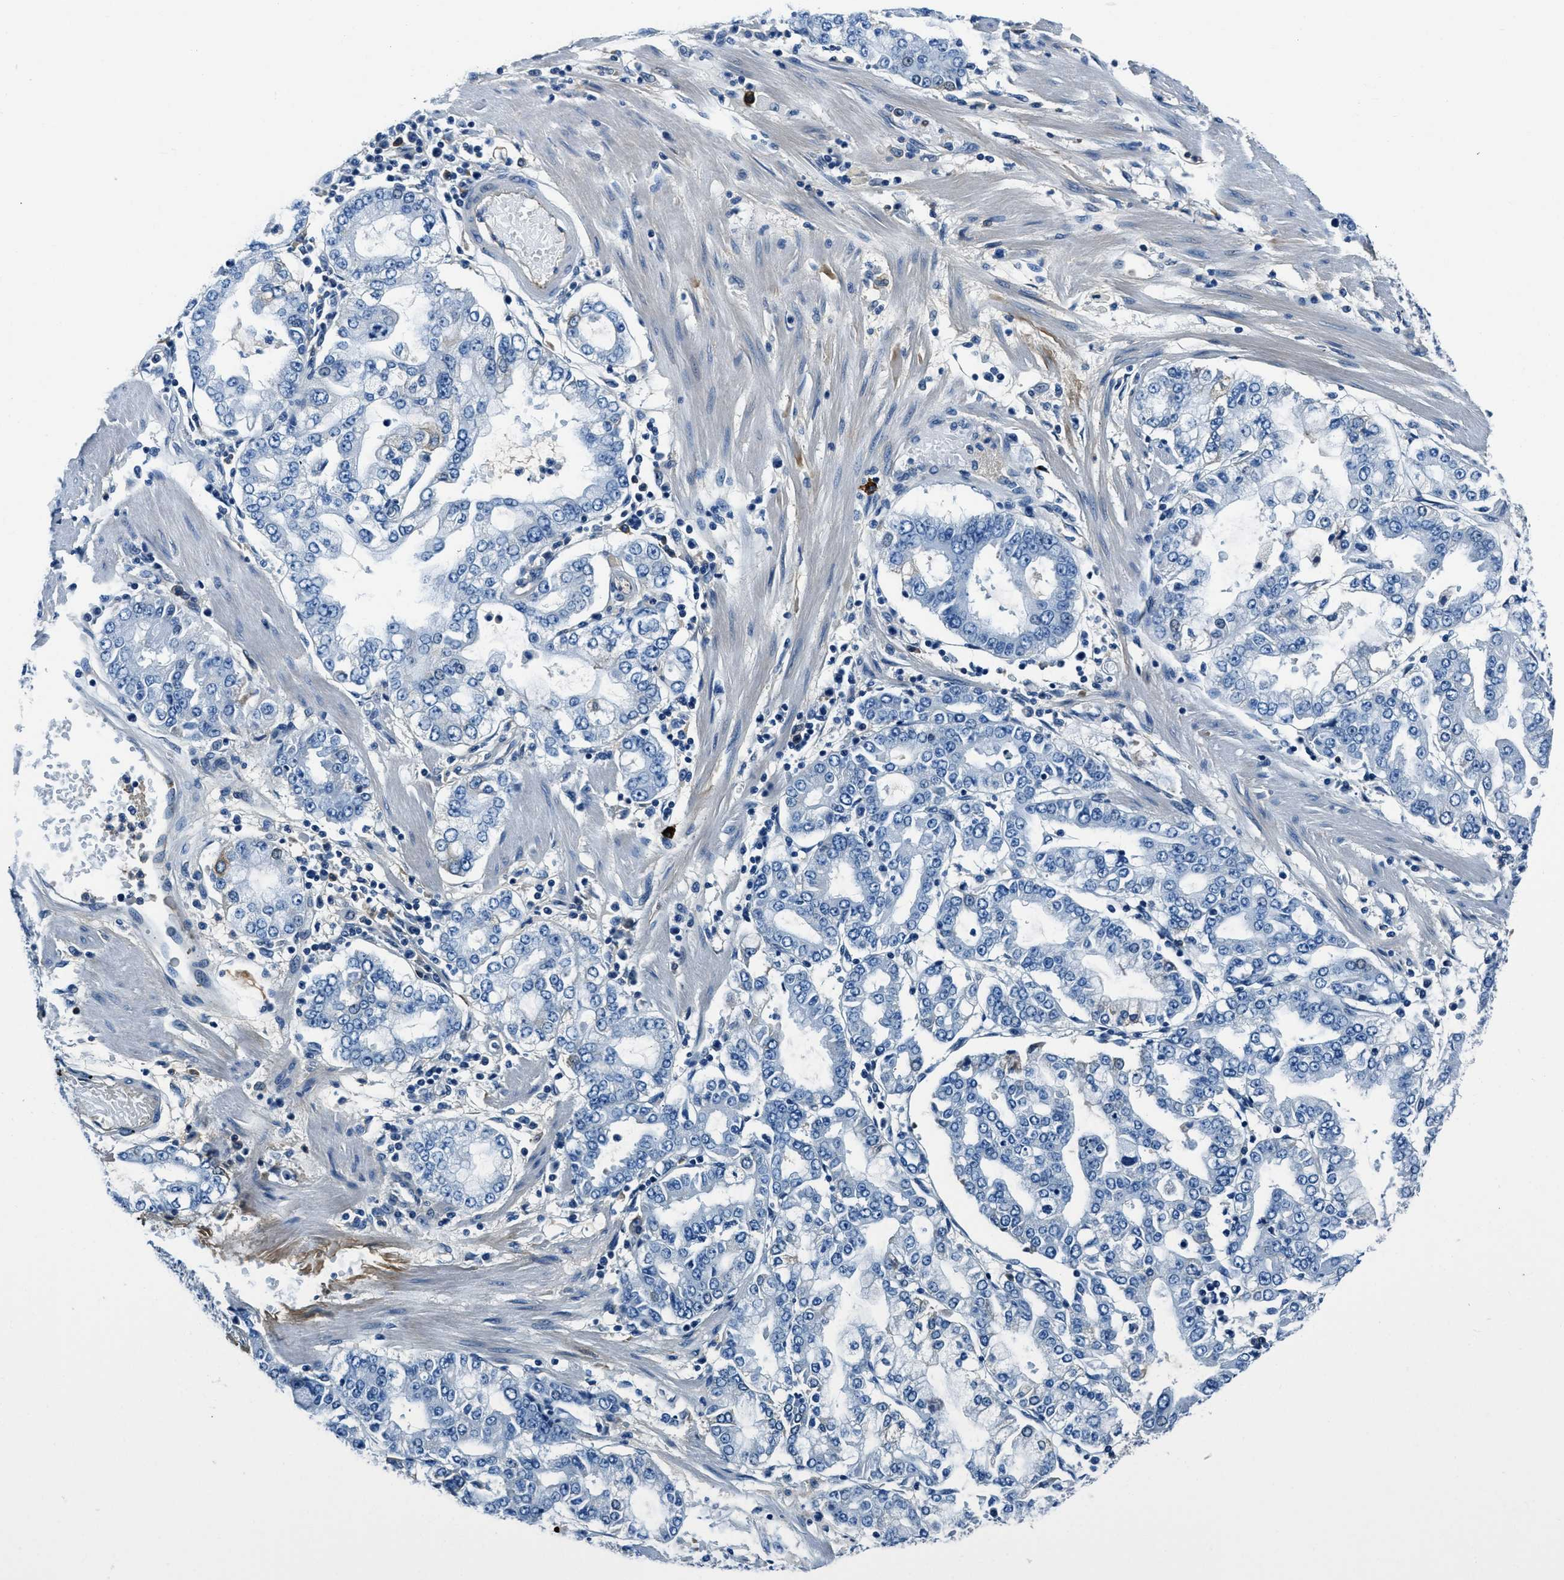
{"staining": {"intensity": "negative", "quantity": "none", "location": "none"}, "tissue": "stomach cancer", "cell_type": "Tumor cells", "image_type": "cancer", "snomed": [{"axis": "morphology", "description": "Adenocarcinoma, NOS"}, {"axis": "topography", "description": "Stomach"}], "caption": "Immunohistochemical staining of stomach adenocarcinoma exhibits no significant expression in tumor cells.", "gene": "TMEM186", "patient": {"sex": "male", "age": 76}}